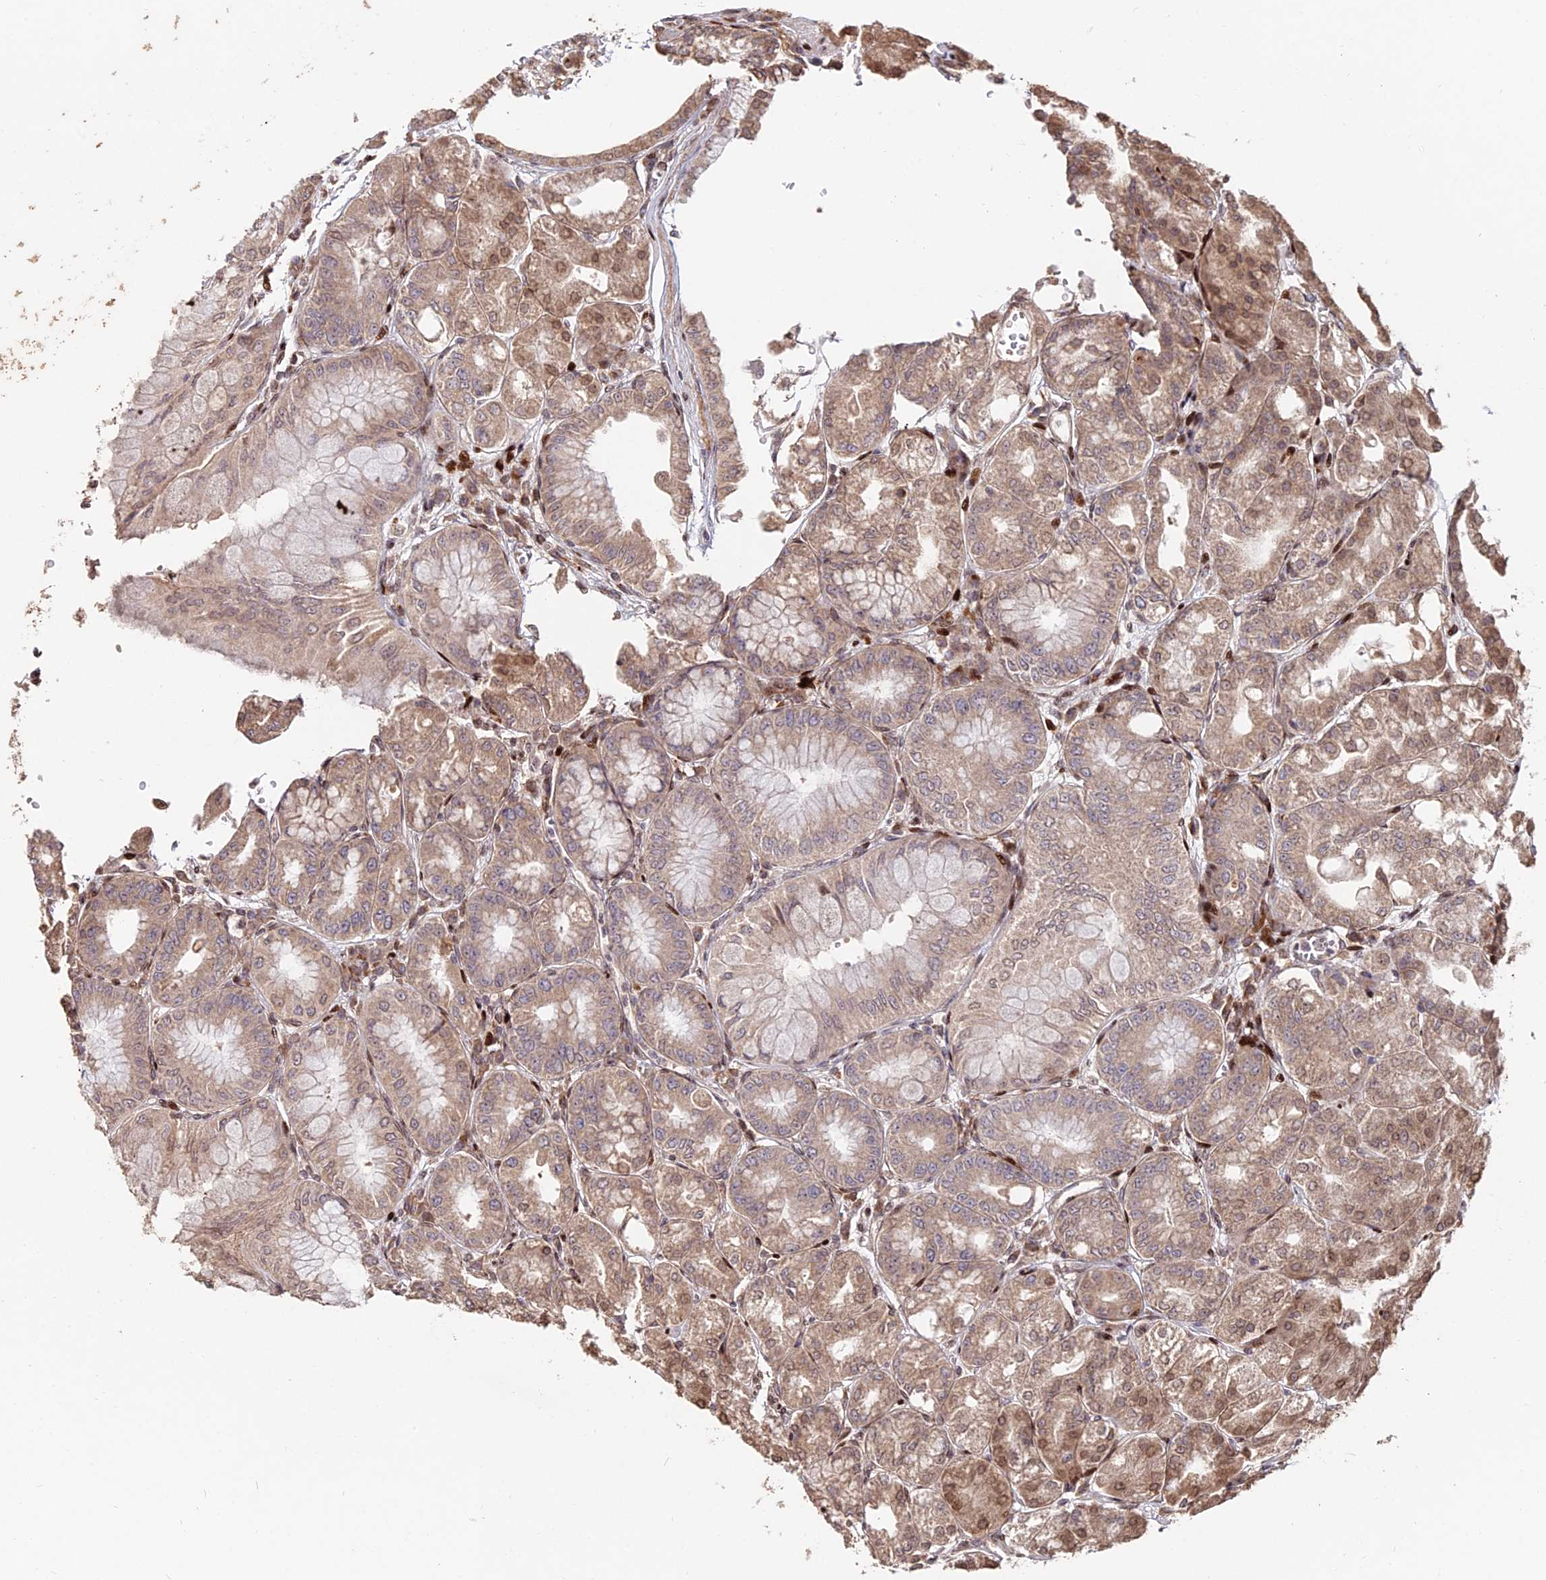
{"staining": {"intensity": "moderate", "quantity": ">75%", "location": "cytoplasmic/membranous,nuclear"}, "tissue": "stomach", "cell_type": "Glandular cells", "image_type": "normal", "snomed": [{"axis": "morphology", "description": "Normal tissue, NOS"}, {"axis": "topography", "description": "Stomach, lower"}], "caption": "A brown stain labels moderate cytoplasmic/membranous,nuclear staining of a protein in glandular cells of benign stomach. (Stains: DAB in brown, nuclei in blue, Microscopy: brightfield microscopy at high magnification).", "gene": "RBMS2", "patient": {"sex": "male", "age": 71}}